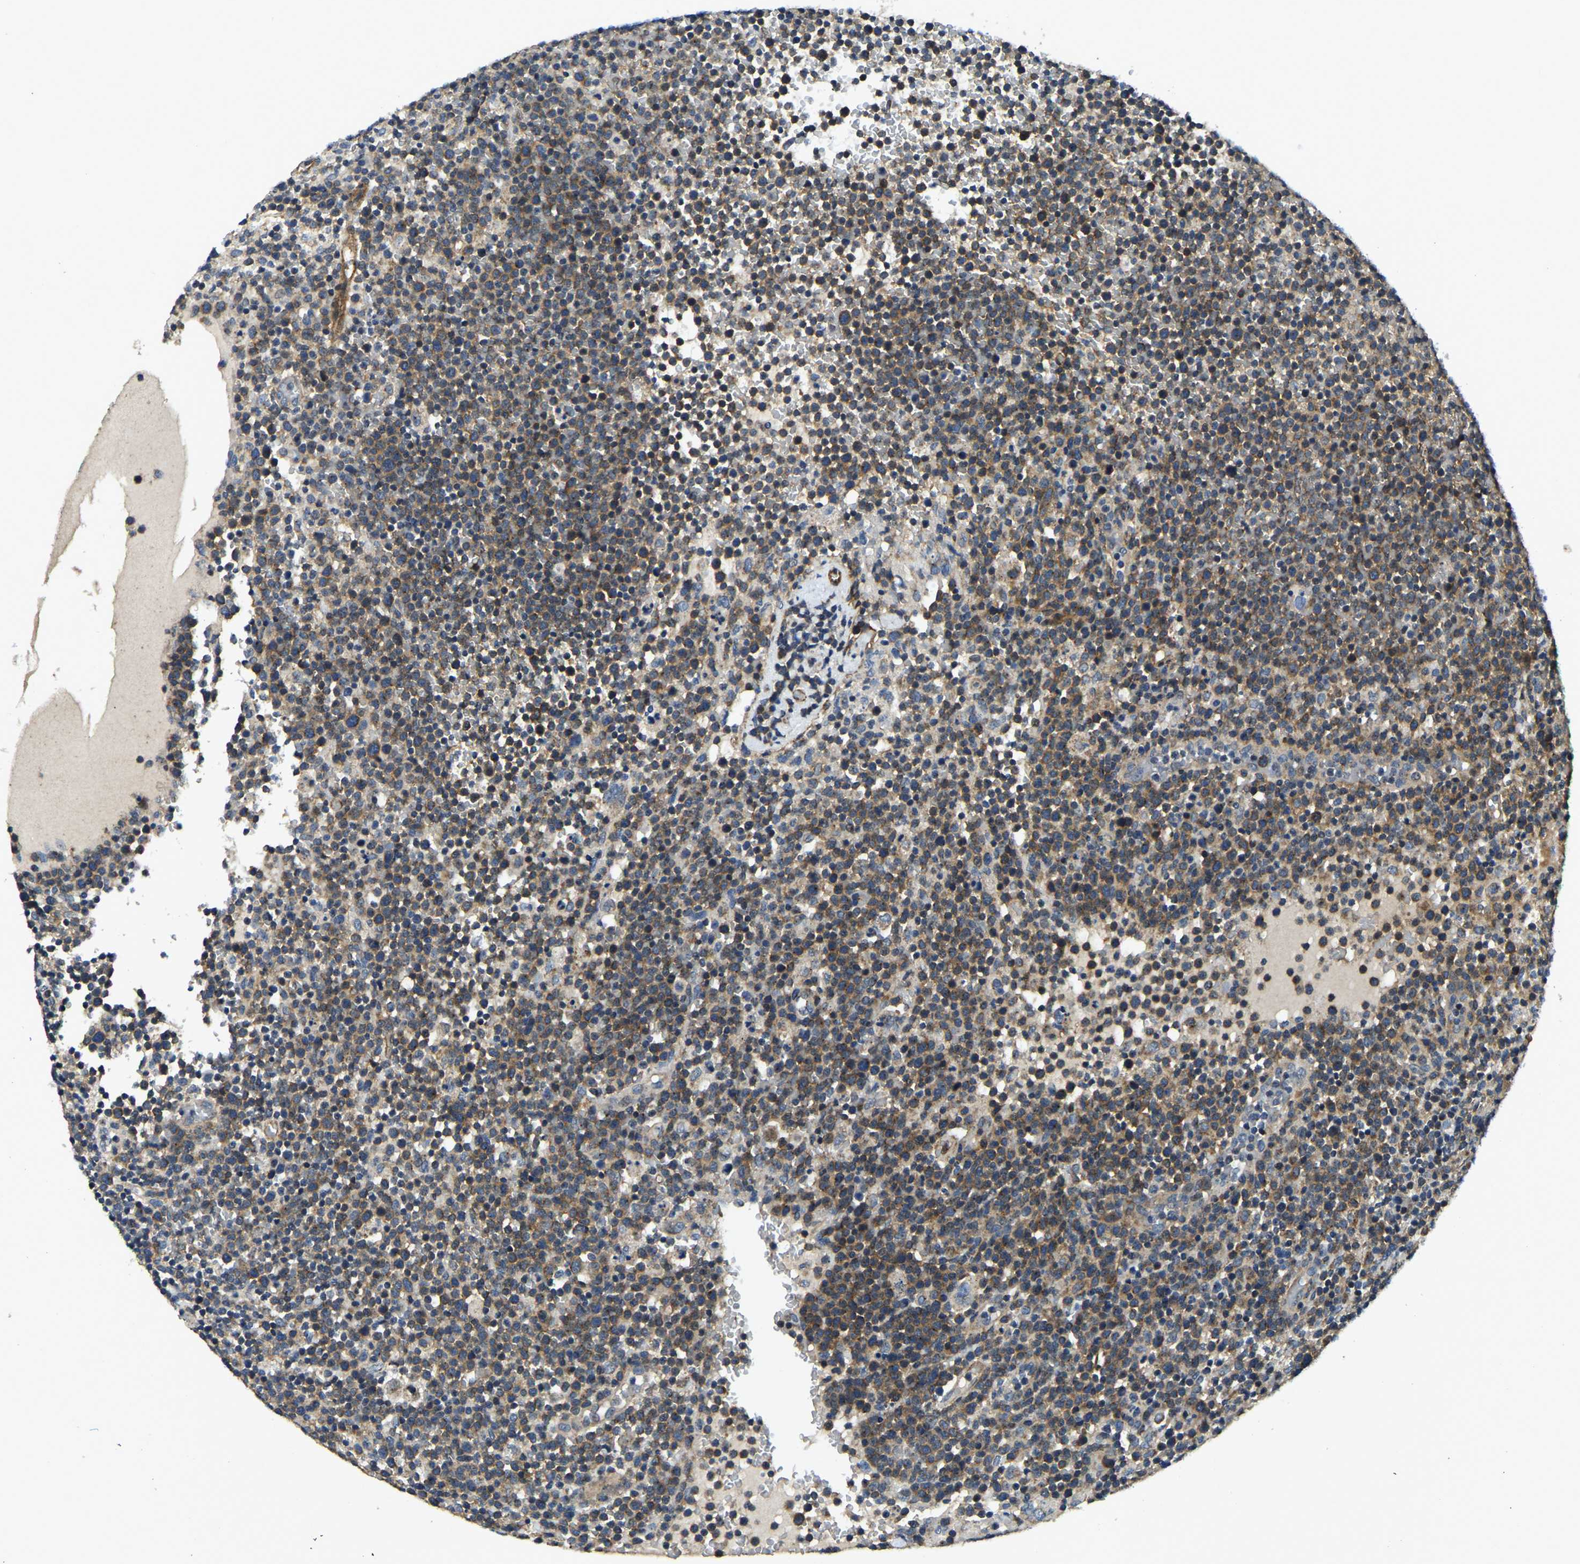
{"staining": {"intensity": "moderate", "quantity": ">75%", "location": "cytoplasmic/membranous"}, "tissue": "lymphoma", "cell_type": "Tumor cells", "image_type": "cancer", "snomed": [{"axis": "morphology", "description": "Malignant lymphoma, non-Hodgkin's type, High grade"}, {"axis": "topography", "description": "Lymph node"}], "caption": "Immunohistochemical staining of lymphoma reveals medium levels of moderate cytoplasmic/membranous protein staining in approximately >75% of tumor cells.", "gene": "RNF39", "patient": {"sex": "male", "age": 61}}